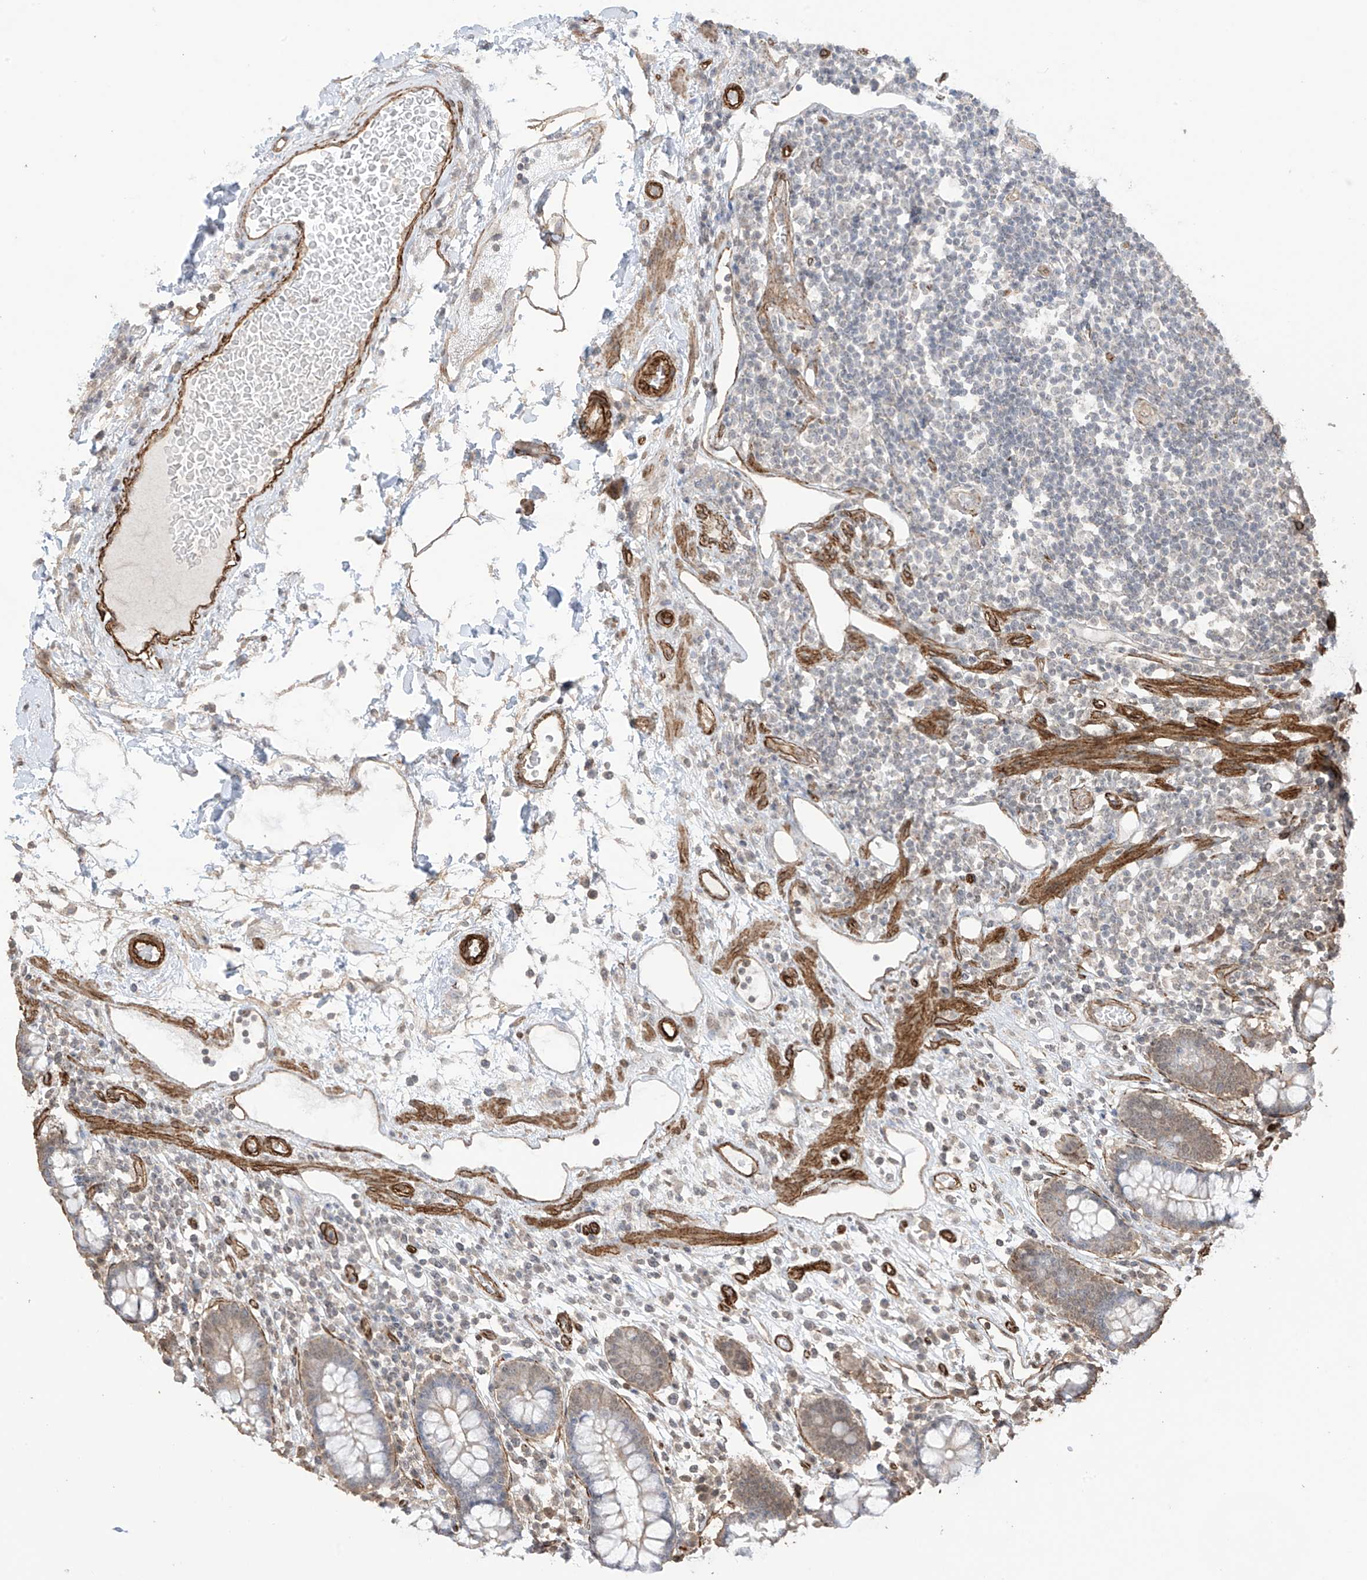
{"staining": {"intensity": "moderate", "quantity": "25%-75%", "location": "cytoplasmic/membranous"}, "tissue": "colon", "cell_type": "Endothelial cells", "image_type": "normal", "snomed": [{"axis": "morphology", "description": "Normal tissue, NOS"}, {"axis": "topography", "description": "Colon"}], "caption": "High-magnification brightfield microscopy of normal colon stained with DAB (3,3'-diaminobenzidine) (brown) and counterstained with hematoxylin (blue). endothelial cells exhibit moderate cytoplasmic/membranous positivity is present in approximately25%-75% of cells. The staining was performed using DAB to visualize the protein expression in brown, while the nuclei were stained in blue with hematoxylin (Magnification: 20x).", "gene": "TTLL5", "patient": {"sex": "female", "age": 79}}